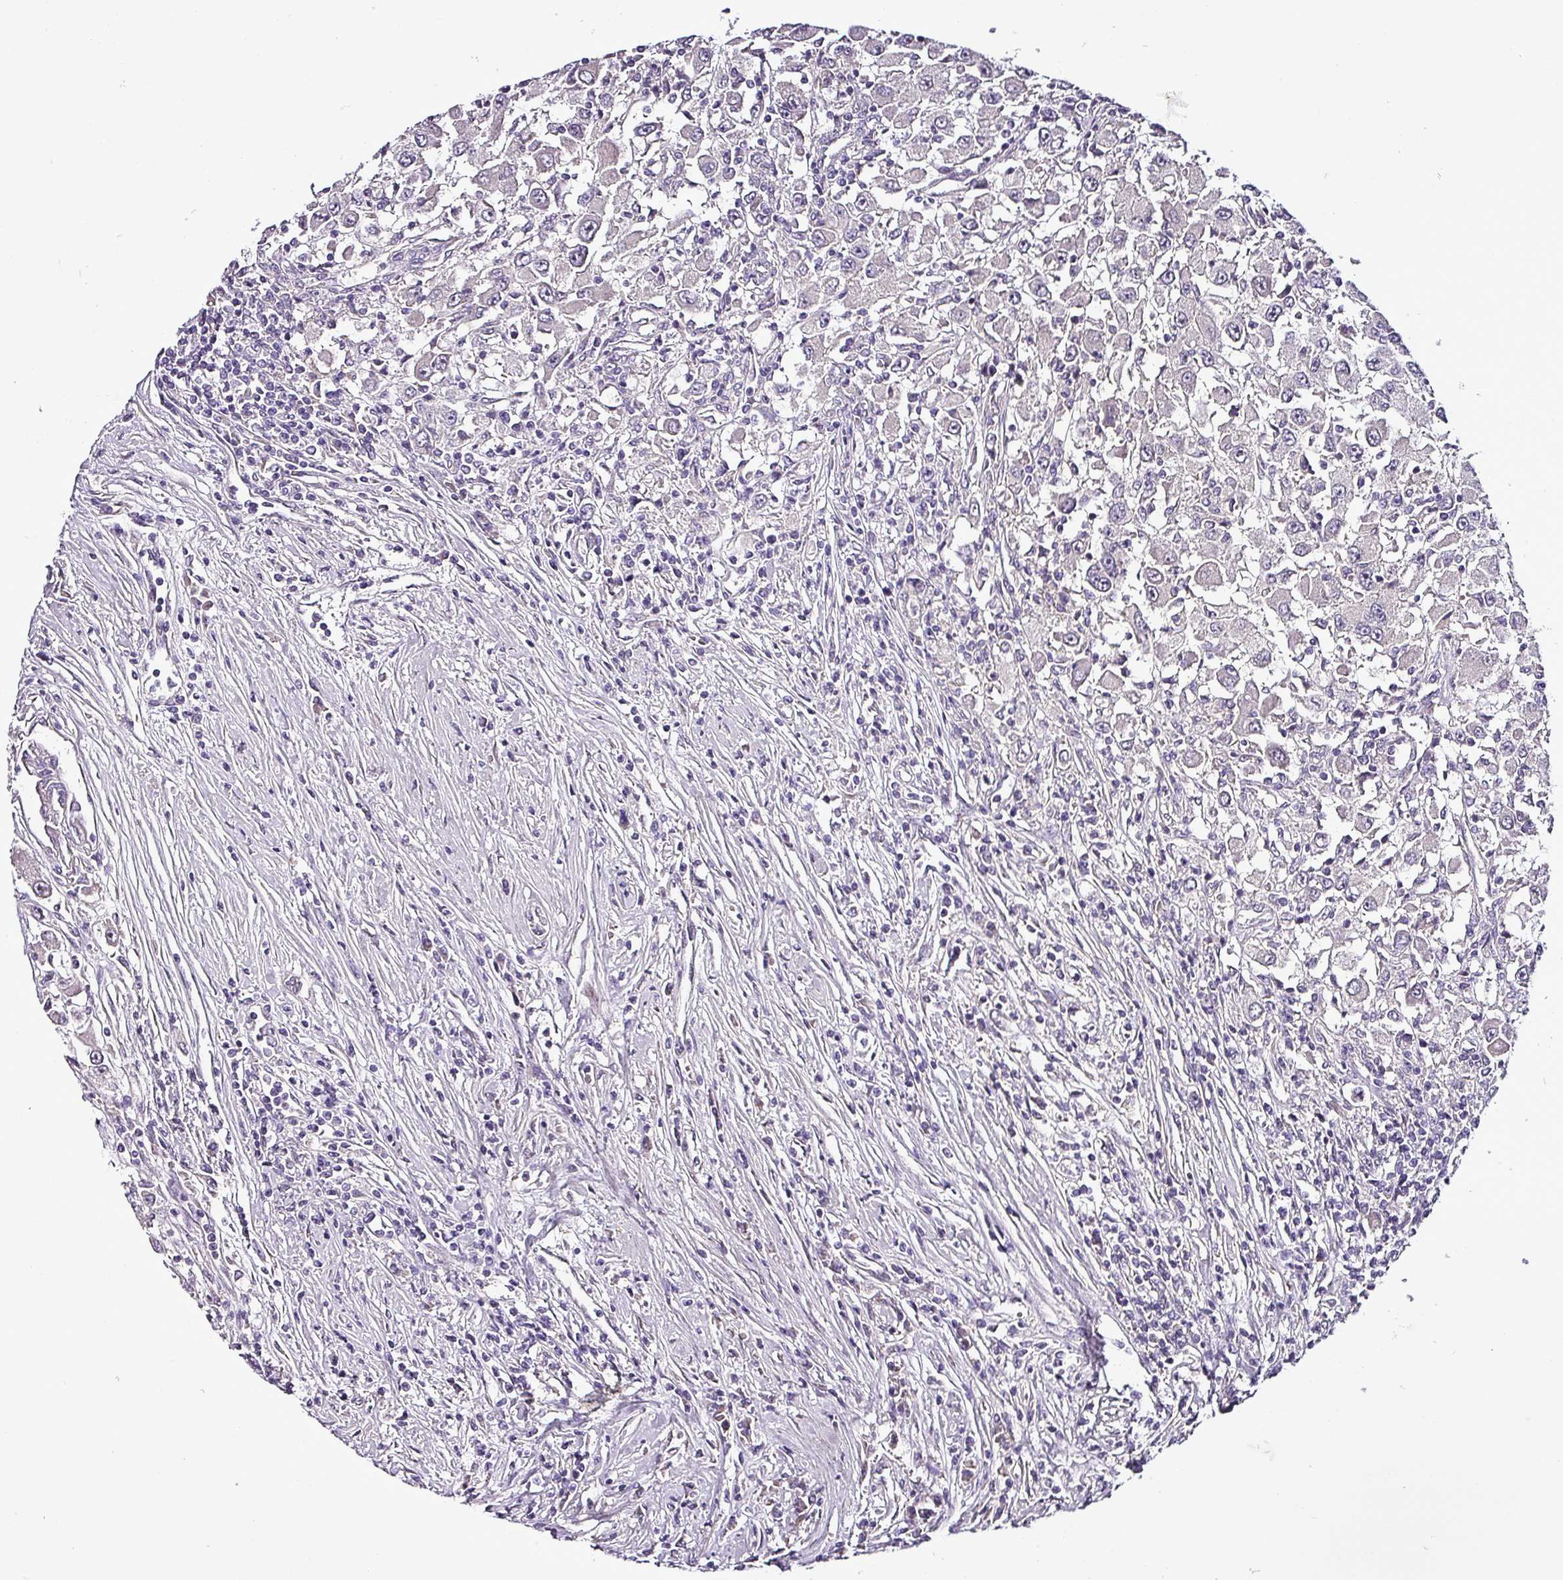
{"staining": {"intensity": "negative", "quantity": "none", "location": "none"}, "tissue": "renal cancer", "cell_type": "Tumor cells", "image_type": "cancer", "snomed": [{"axis": "morphology", "description": "Adenocarcinoma, NOS"}, {"axis": "topography", "description": "Kidney"}], "caption": "Tumor cells are negative for brown protein staining in renal cancer (adenocarcinoma).", "gene": "GRAPL", "patient": {"sex": "female", "age": 67}}